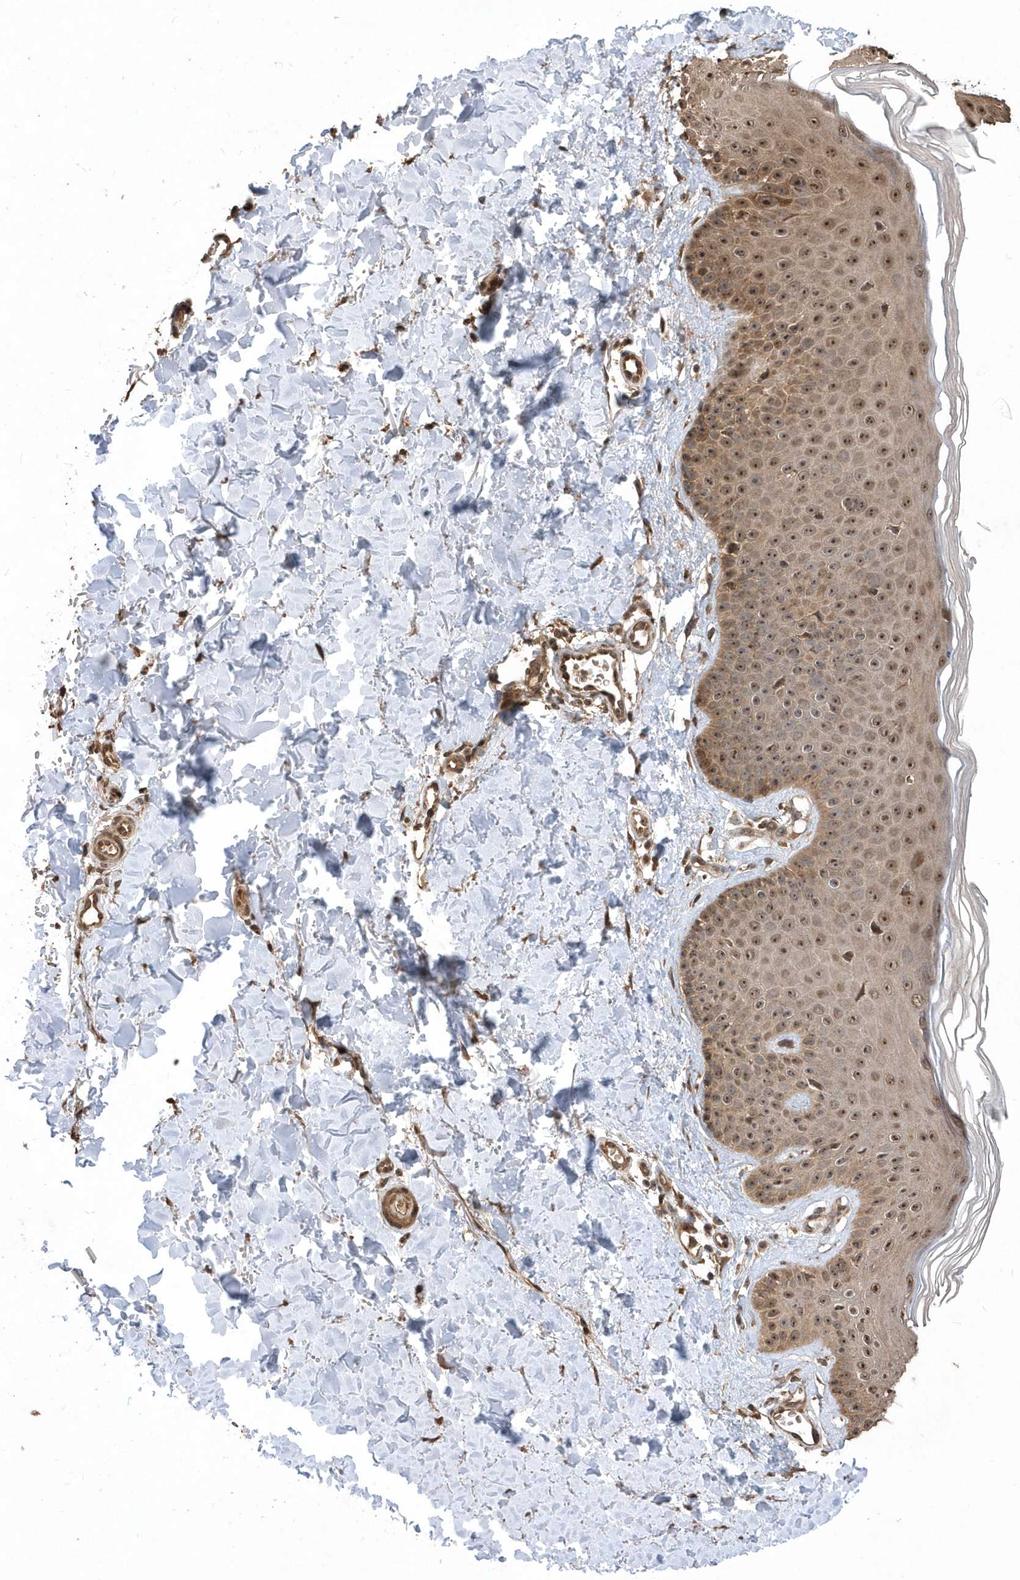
{"staining": {"intensity": "moderate", "quantity": ">75%", "location": "cytoplasmic/membranous,nuclear"}, "tissue": "skin", "cell_type": "Fibroblasts", "image_type": "normal", "snomed": [{"axis": "morphology", "description": "Normal tissue, NOS"}, {"axis": "topography", "description": "Skin"}], "caption": "Brown immunohistochemical staining in unremarkable human skin shows moderate cytoplasmic/membranous,nuclear positivity in about >75% of fibroblasts.", "gene": "WASHC5", "patient": {"sex": "male", "age": 52}}